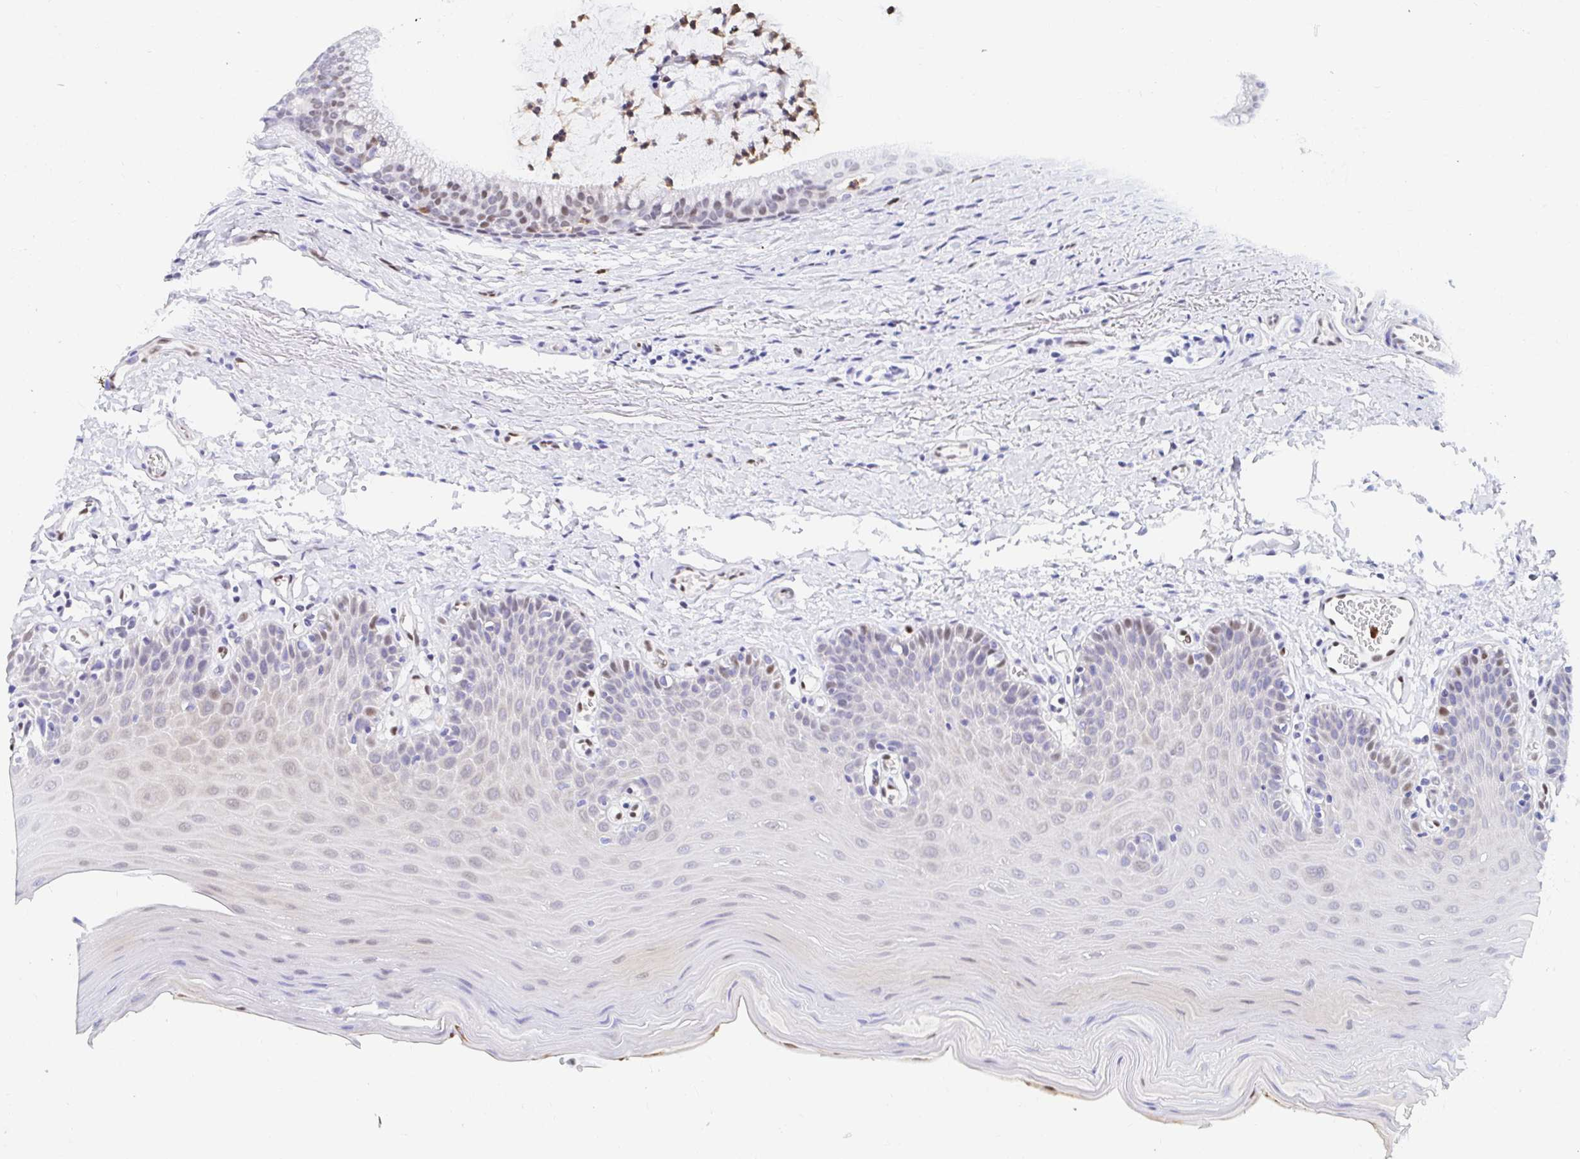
{"staining": {"intensity": "weak", "quantity": "<25%", "location": "nuclear"}, "tissue": "oral mucosa", "cell_type": "Squamous epithelial cells", "image_type": "normal", "snomed": [{"axis": "morphology", "description": "Normal tissue, NOS"}, {"axis": "morphology", "description": "Adenocarcinoma, NOS"}, {"axis": "topography", "description": "Oral tissue"}, {"axis": "topography", "description": "Head-Neck"}], "caption": "Photomicrograph shows no protein expression in squamous epithelial cells of unremarkable oral mucosa.", "gene": "HINFP", "patient": {"sex": "female", "age": 57}}